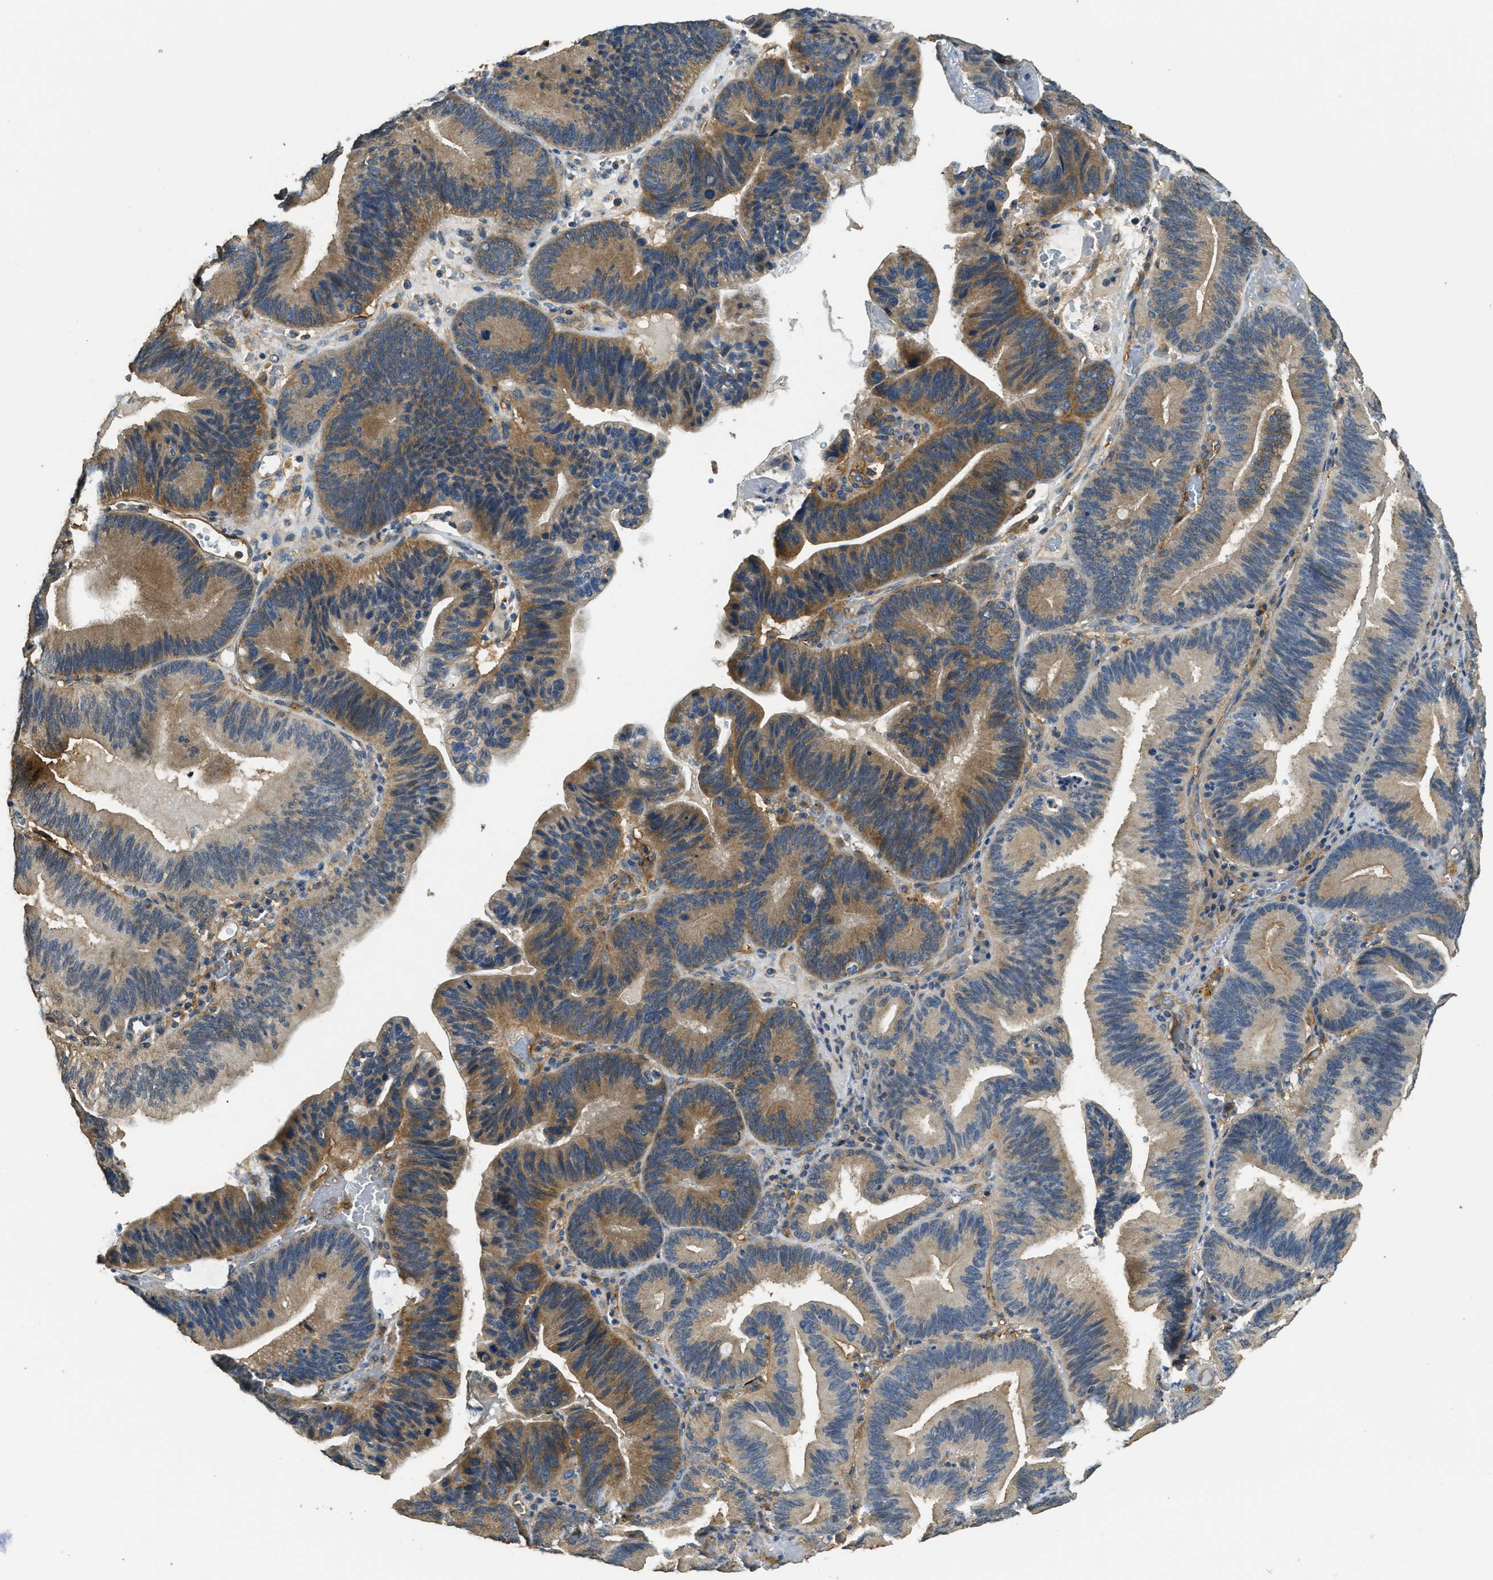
{"staining": {"intensity": "moderate", "quantity": ">75%", "location": "cytoplasmic/membranous"}, "tissue": "pancreatic cancer", "cell_type": "Tumor cells", "image_type": "cancer", "snomed": [{"axis": "morphology", "description": "Adenocarcinoma, NOS"}, {"axis": "topography", "description": "Pancreas"}], "caption": "Approximately >75% of tumor cells in pancreatic cancer display moderate cytoplasmic/membranous protein expression as visualized by brown immunohistochemical staining.", "gene": "CD276", "patient": {"sex": "male", "age": 82}}